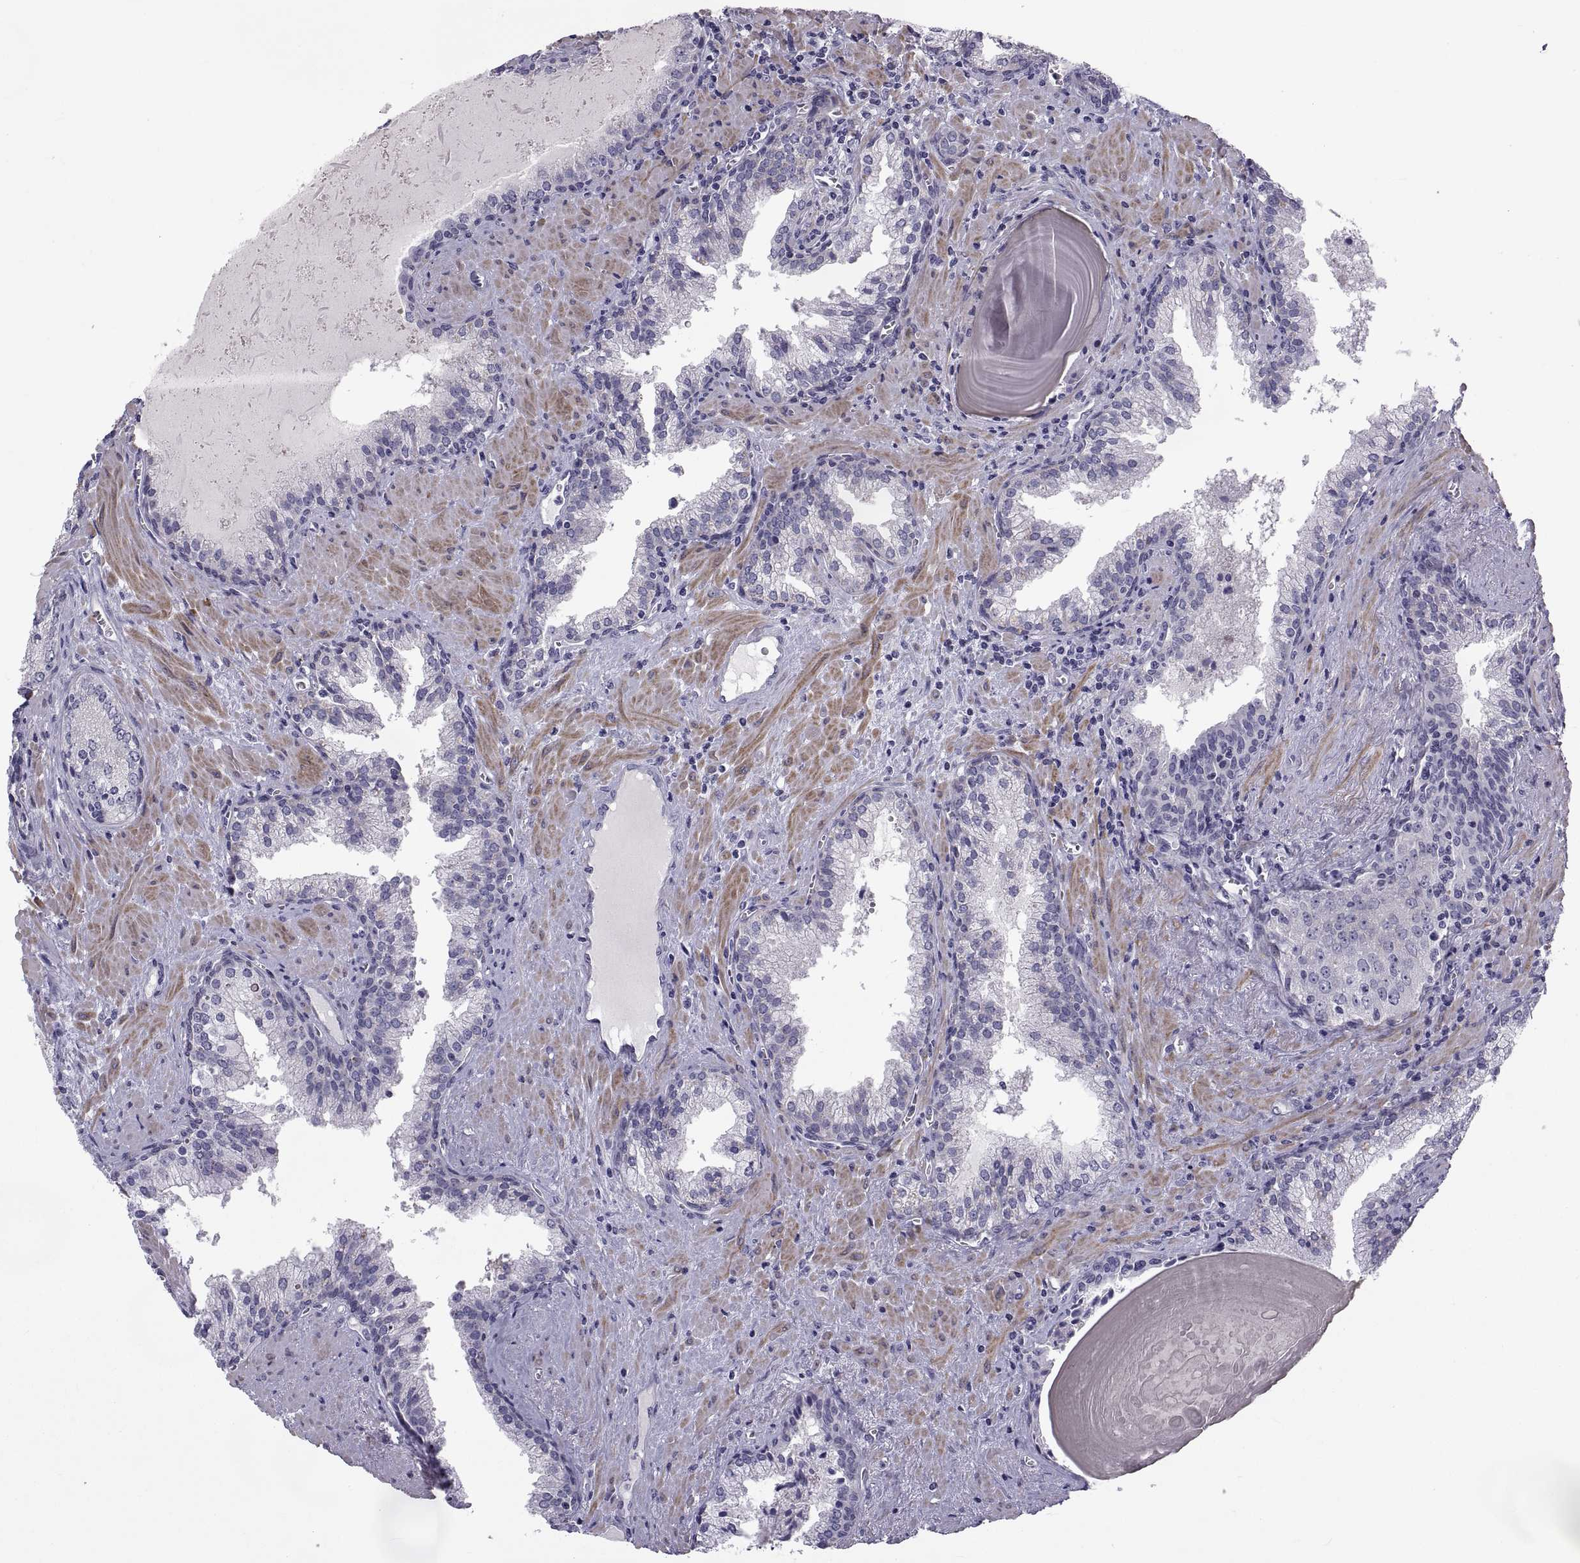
{"staining": {"intensity": "negative", "quantity": "none", "location": "none"}, "tissue": "prostate cancer", "cell_type": "Tumor cells", "image_type": "cancer", "snomed": [{"axis": "morphology", "description": "Adenocarcinoma, High grade"}, {"axis": "topography", "description": "Prostate"}], "caption": "There is no significant expression in tumor cells of prostate cancer (high-grade adenocarcinoma). (DAB immunohistochemistry with hematoxylin counter stain).", "gene": "TMEM158", "patient": {"sex": "male", "age": 68}}